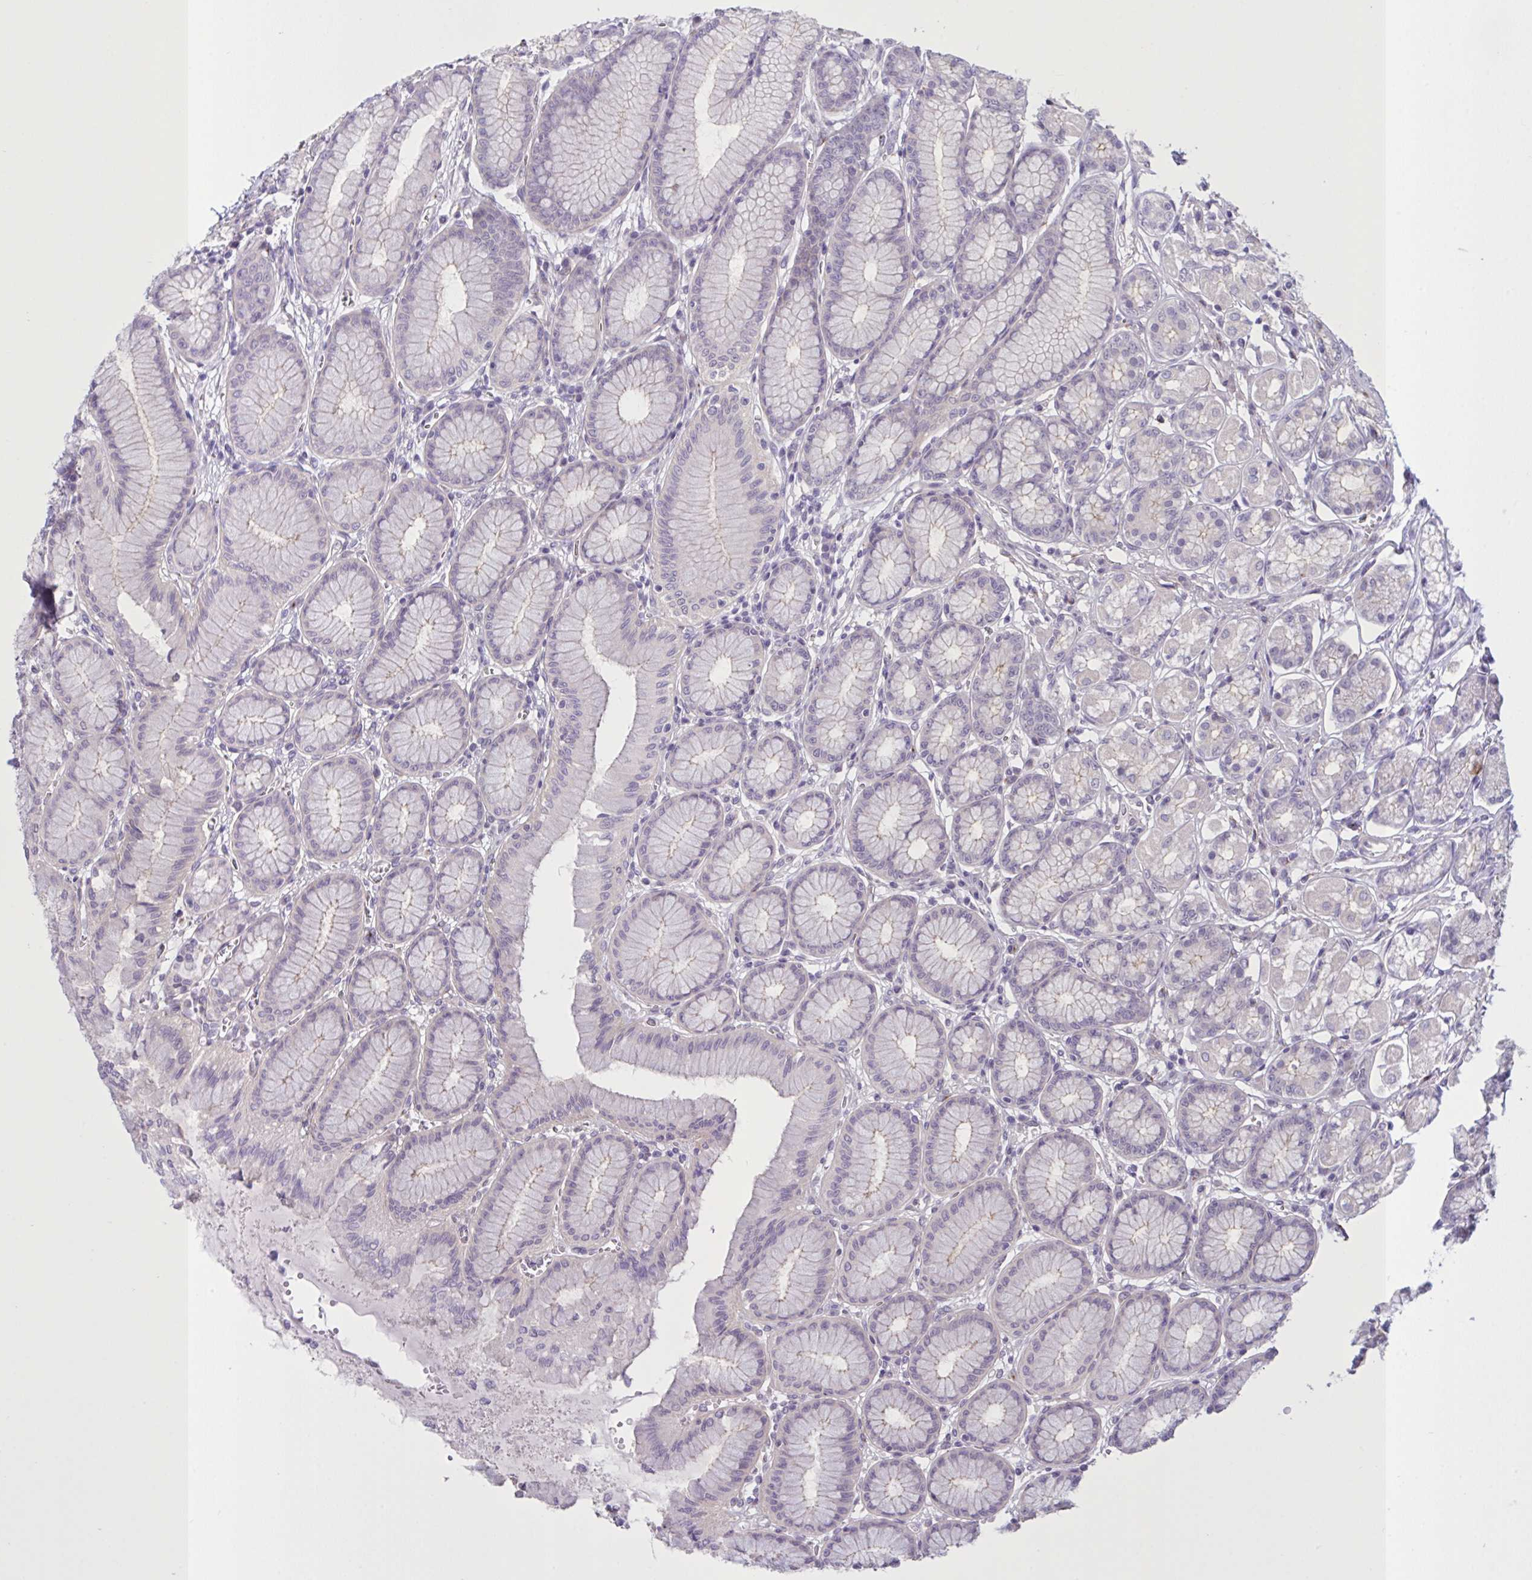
{"staining": {"intensity": "negative", "quantity": "none", "location": "none"}, "tissue": "stomach", "cell_type": "Glandular cells", "image_type": "normal", "snomed": [{"axis": "morphology", "description": "Normal tissue, NOS"}, {"axis": "topography", "description": "Stomach"}, {"axis": "topography", "description": "Stomach, lower"}], "caption": "Immunohistochemical staining of normal human stomach demonstrates no significant expression in glandular cells. (Stains: DAB (3,3'-diaminobenzidine) immunohistochemistry (IHC) with hematoxylin counter stain, Microscopy: brightfield microscopy at high magnification).", "gene": "MRGPRX2", "patient": {"sex": "male", "age": 76}}